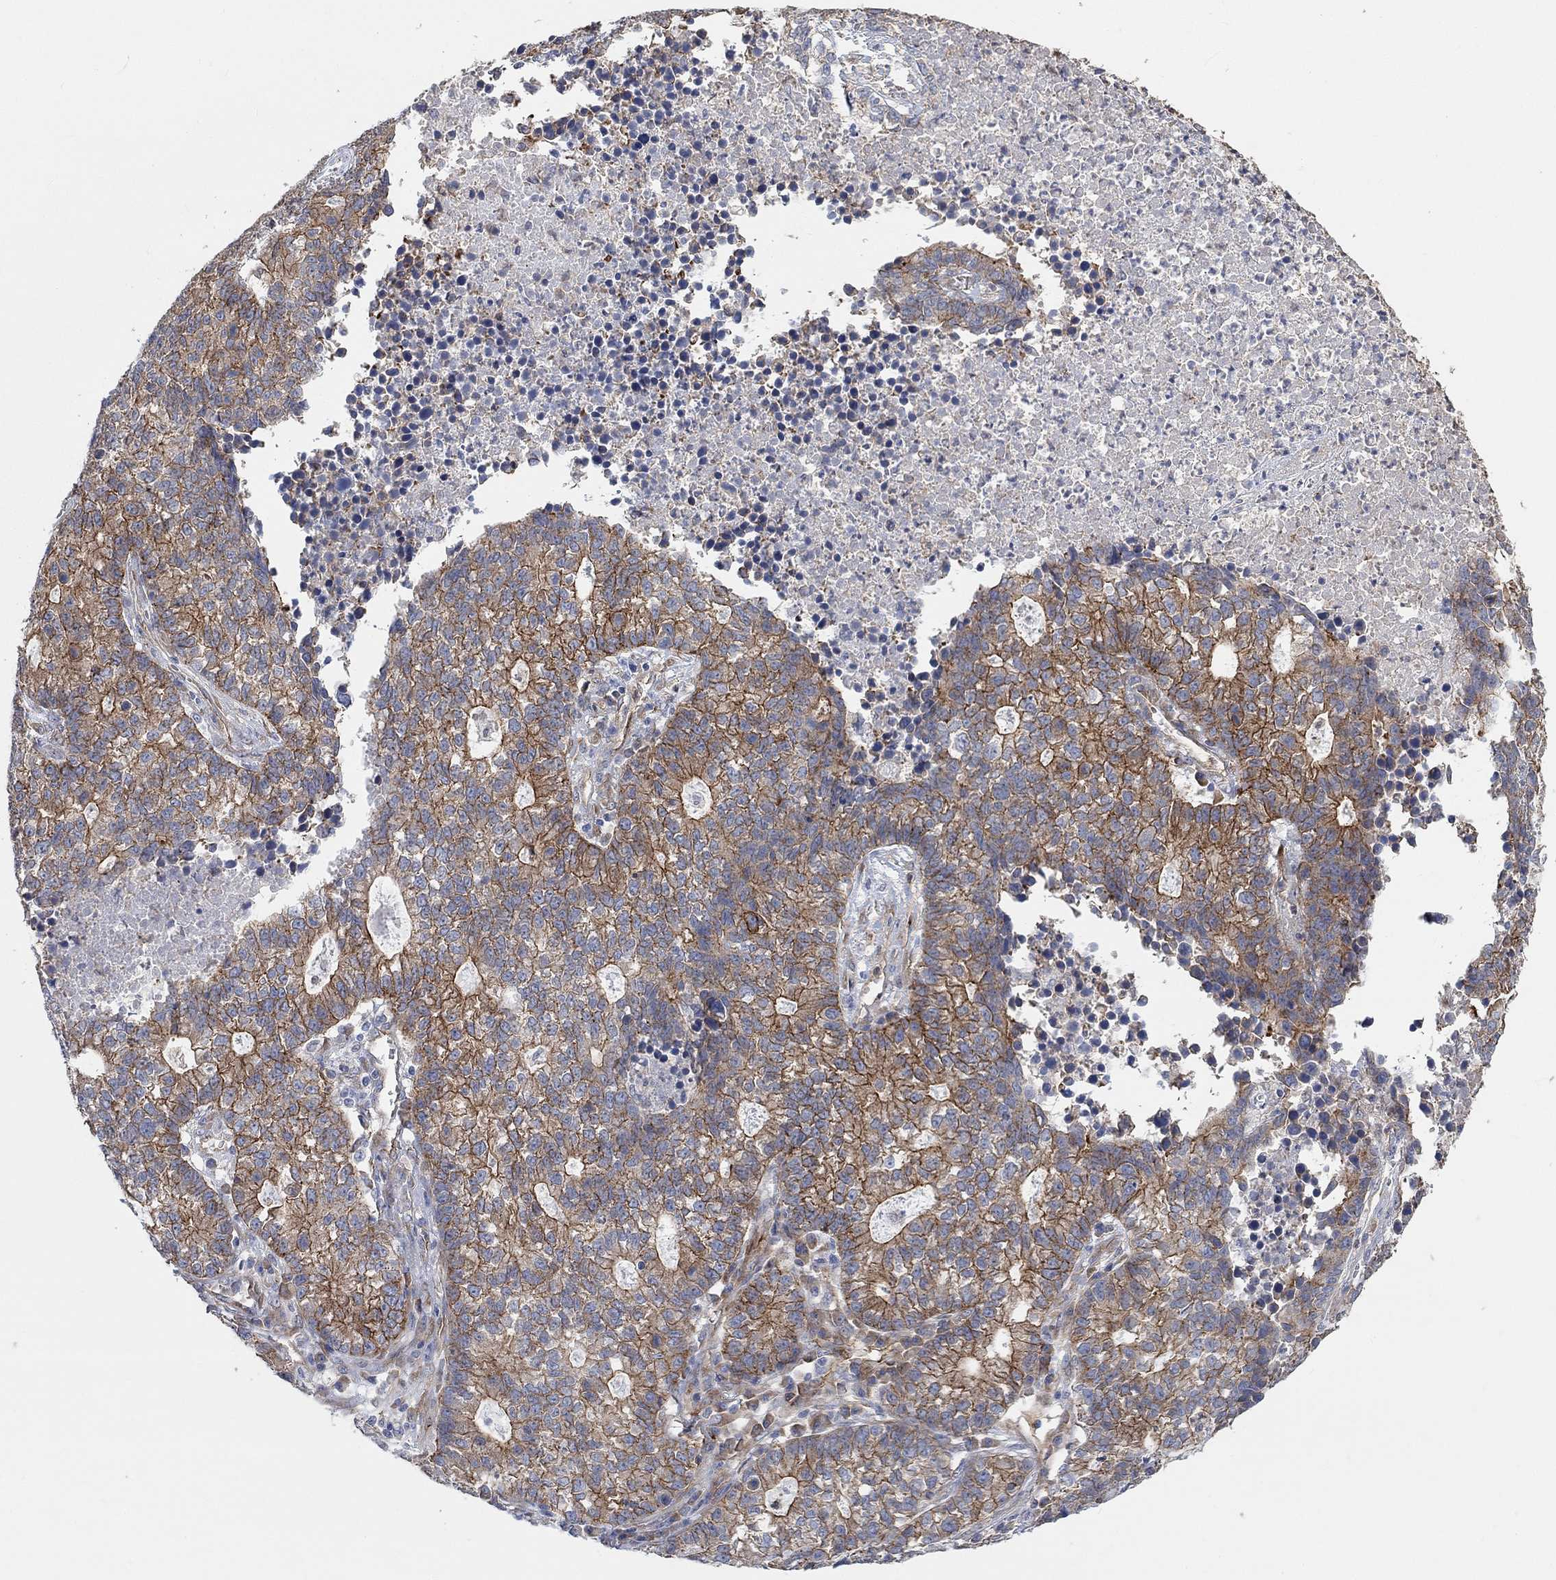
{"staining": {"intensity": "strong", "quantity": "25%-75%", "location": "cytoplasmic/membranous"}, "tissue": "lung cancer", "cell_type": "Tumor cells", "image_type": "cancer", "snomed": [{"axis": "morphology", "description": "Adenocarcinoma, NOS"}, {"axis": "topography", "description": "Lung"}], "caption": "IHC image of human lung cancer (adenocarcinoma) stained for a protein (brown), which exhibits high levels of strong cytoplasmic/membranous positivity in approximately 25%-75% of tumor cells.", "gene": "SYT16", "patient": {"sex": "male", "age": 57}}